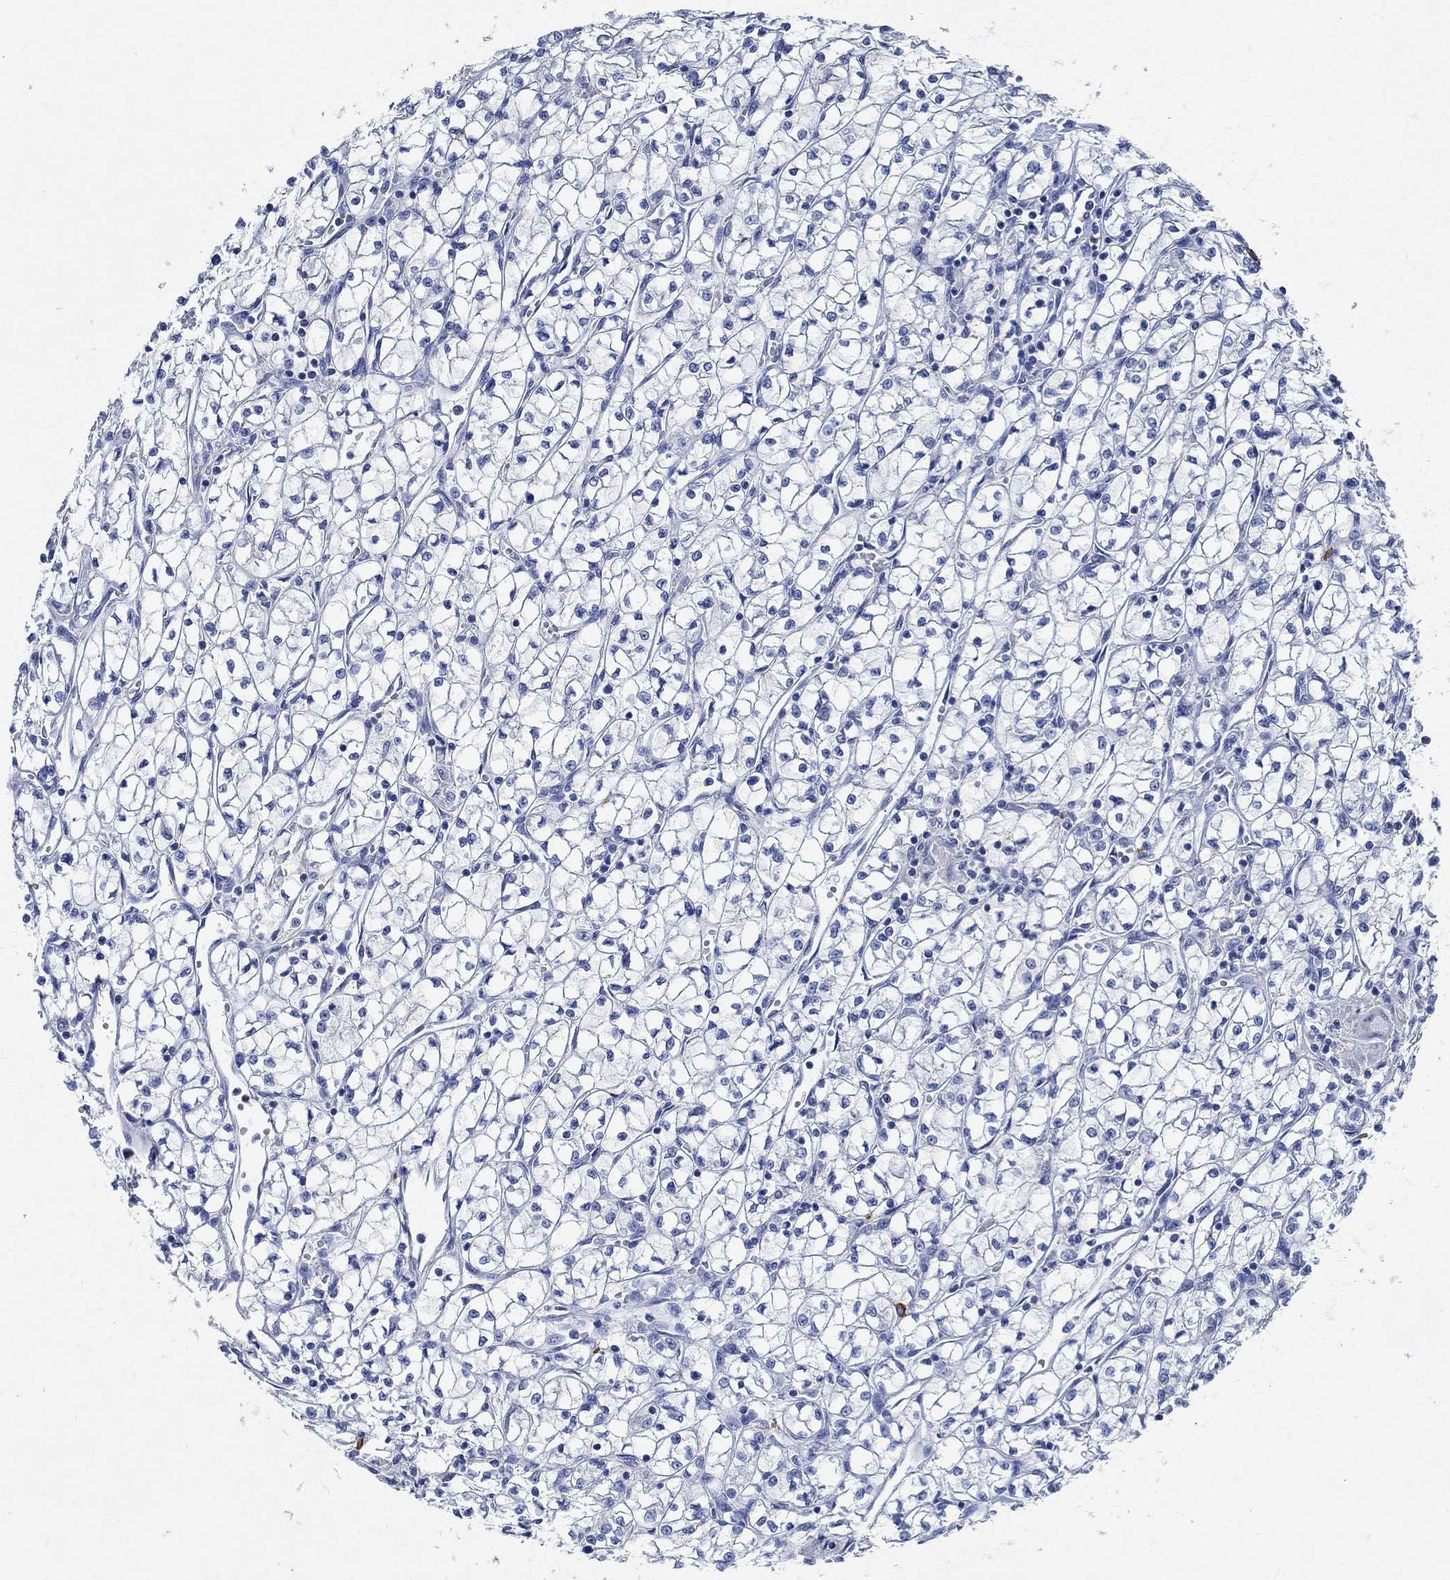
{"staining": {"intensity": "negative", "quantity": "none", "location": "none"}, "tissue": "renal cancer", "cell_type": "Tumor cells", "image_type": "cancer", "snomed": [{"axis": "morphology", "description": "Adenocarcinoma, NOS"}, {"axis": "topography", "description": "Kidney"}], "caption": "There is no significant positivity in tumor cells of renal cancer.", "gene": "PRX", "patient": {"sex": "female", "age": 64}}